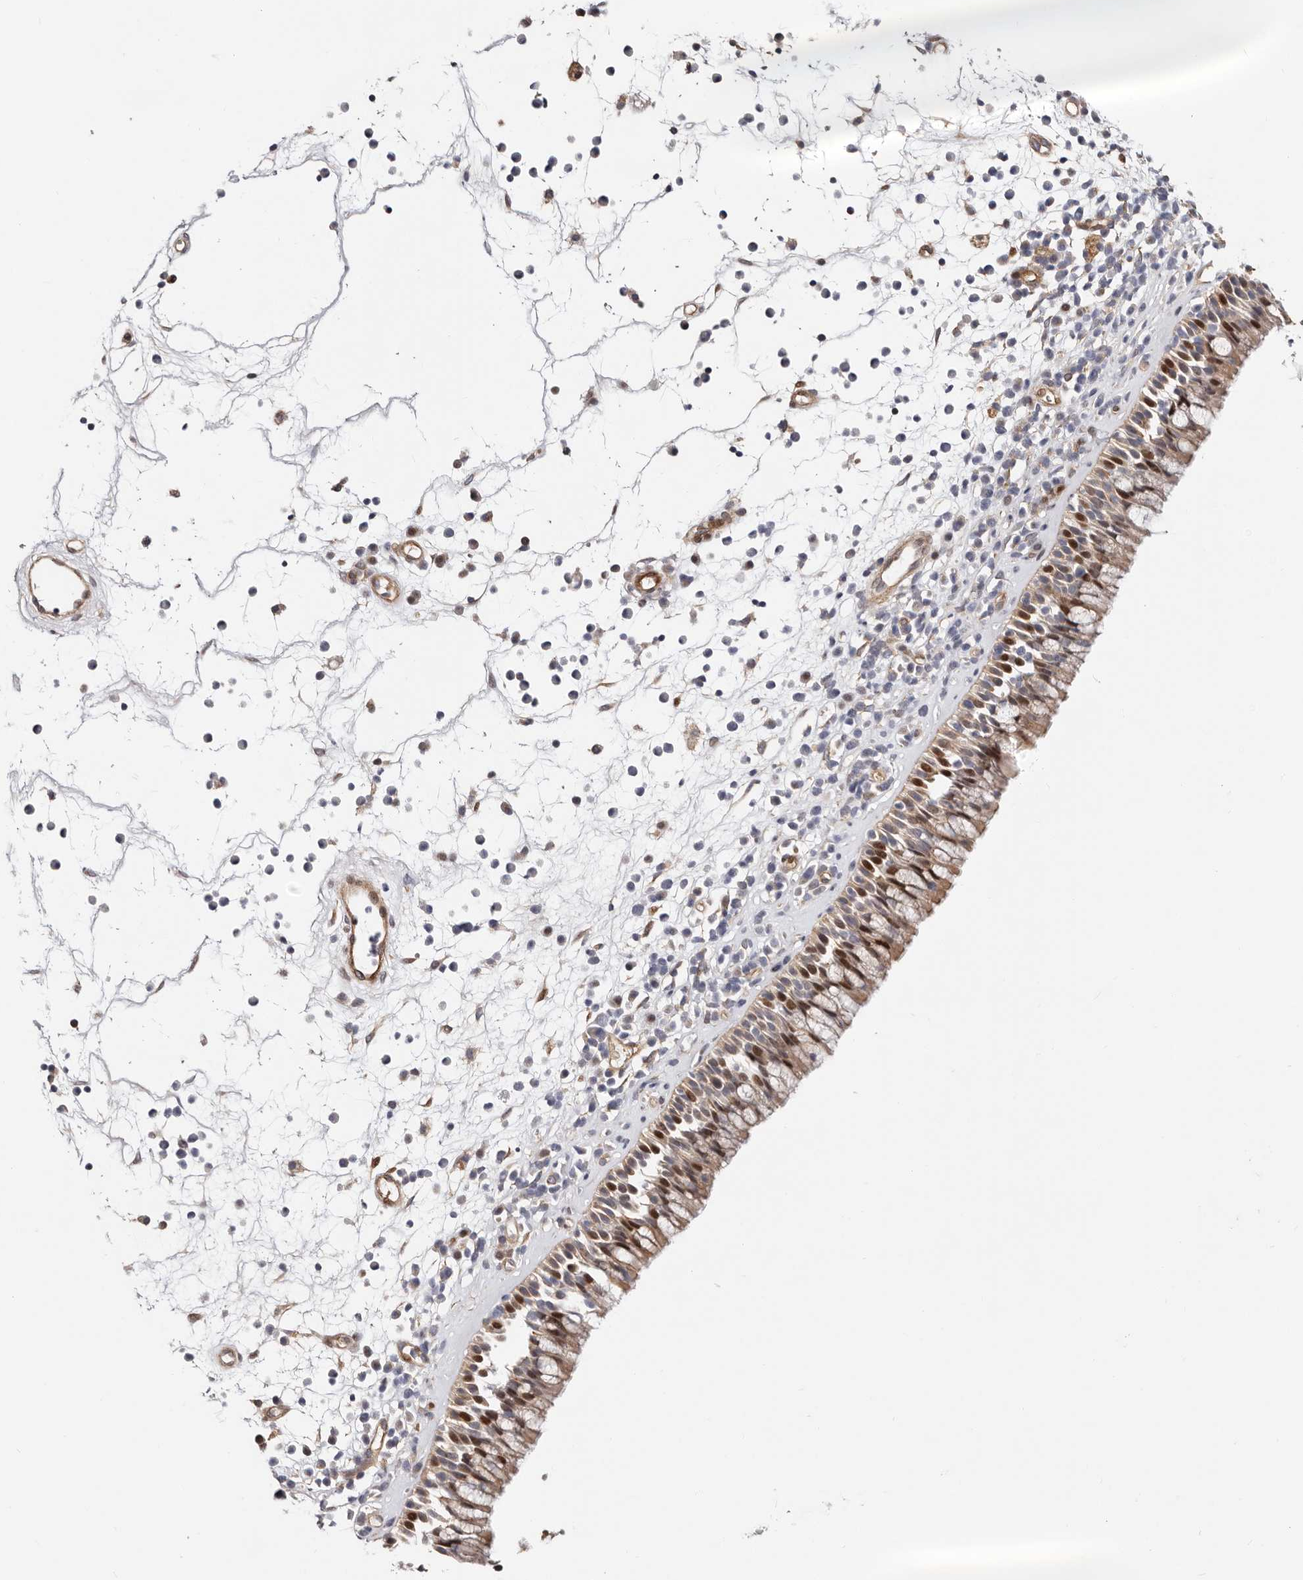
{"staining": {"intensity": "strong", "quantity": "25%-75%", "location": "cytoplasmic/membranous,nuclear"}, "tissue": "nasopharynx", "cell_type": "Respiratory epithelial cells", "image_type": "normal", "snomed": [{"axis": "morphology", "description": "Normal tissue, NOS"}, {"axis": "morphology", "description": "Inflammation, NOS"}, {"axis": "morphology", "description": "Malignant melanoma, Metastatic site"}, {"axis": "topography", "description": "Nasopharynx"}], "caption": "The image demonstrates immunohistochemical staining of unremarkable nasopharynx. There is strong cytoplasmic/membranous,nuclear positivity is appreciated in about 25%-75% of respiratory epithelial cells.", "gene": "EPHX3", "patient": {"sex": "male", "age": 70}}